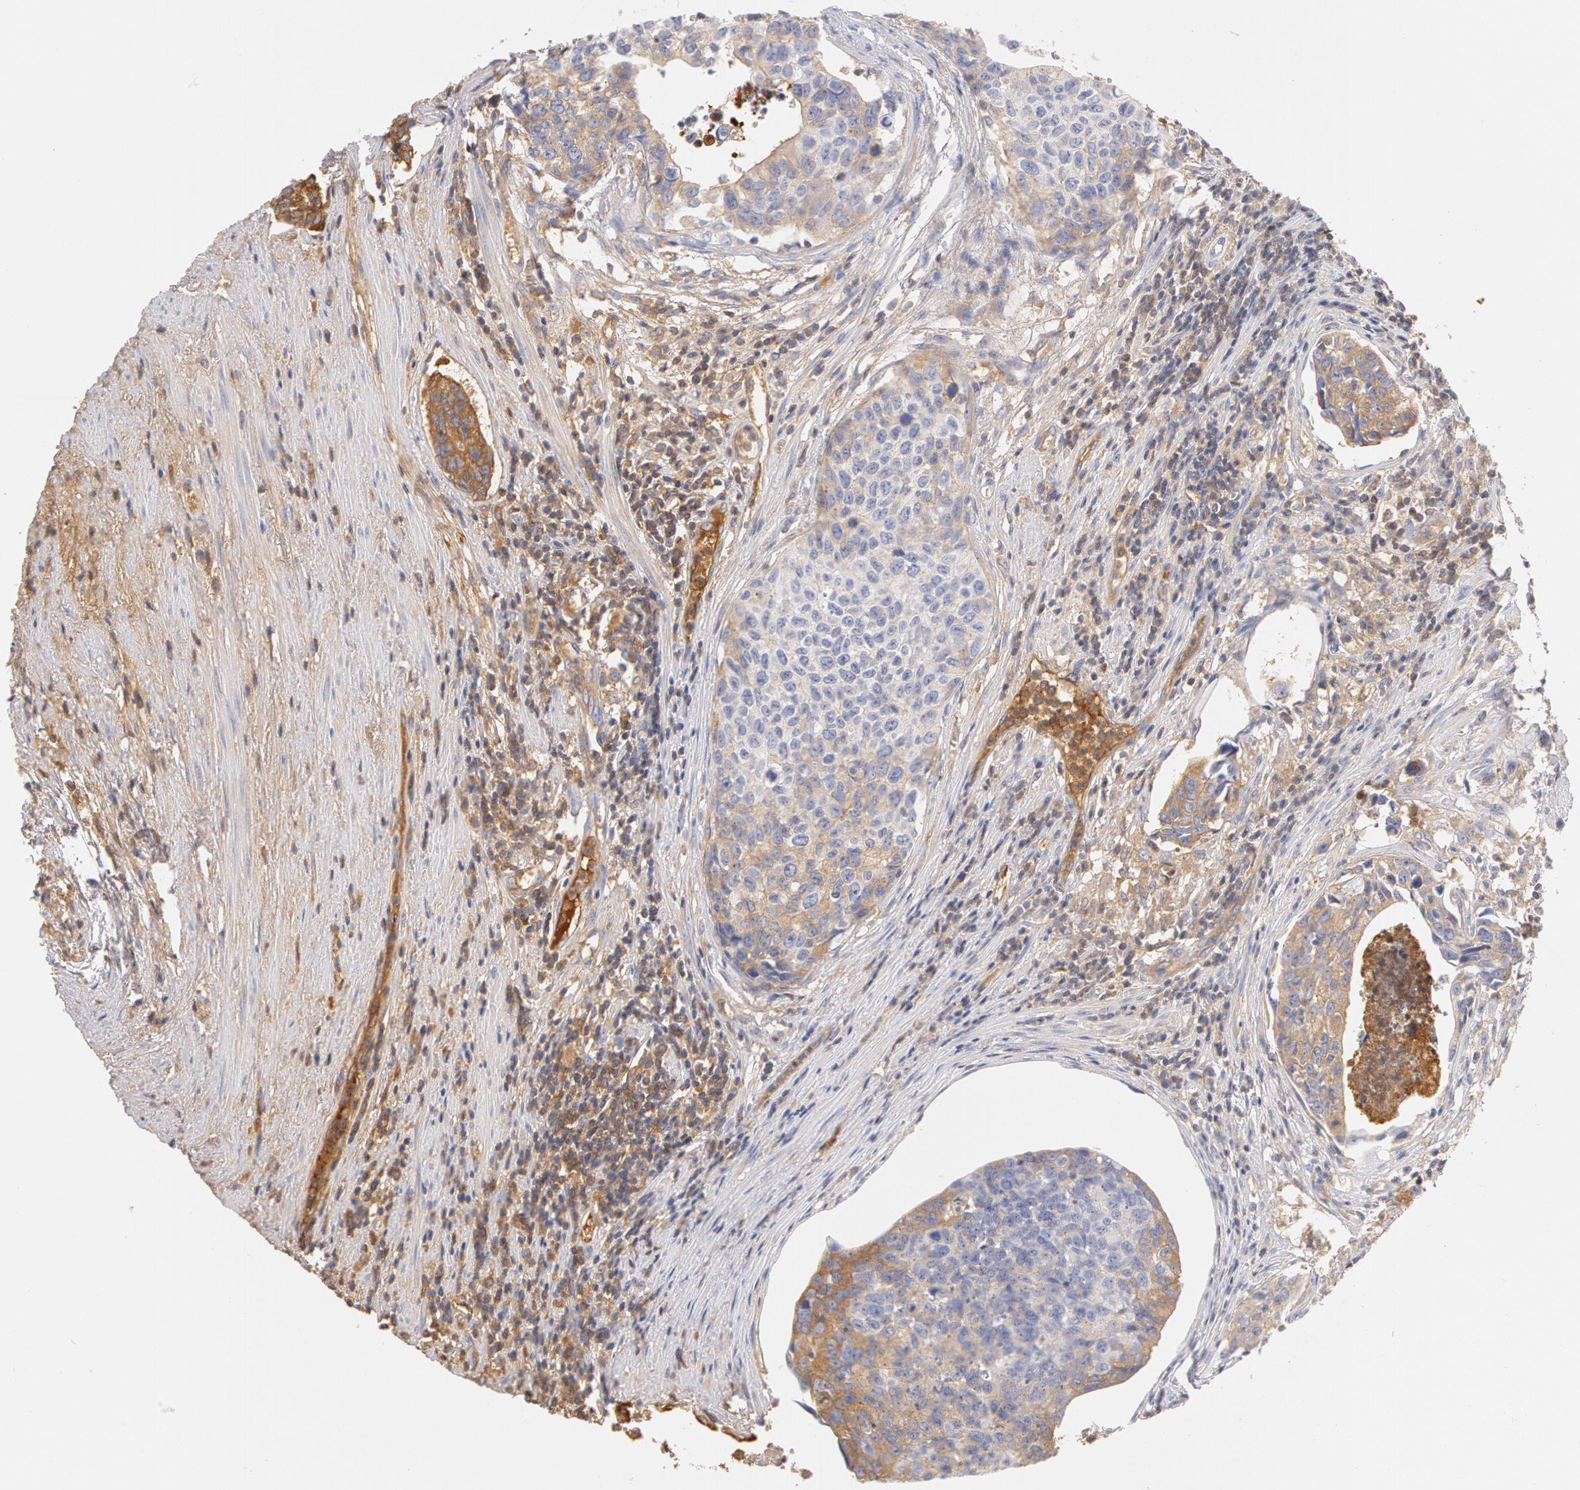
{"staining": {"intensity": "weak", "quantity": "25%-75%", "location": "cytoplasmic/membranous"}, "tissue": "urothelial cancer", "cell_type": "Tumor cells", "image_type": "cancer", "snomed": [{"axis": "morphology", "description": "Urothelial carcinoma, High grade"}, {"axis": "topography", "description": "Urinary bladder"}], "caption": "Urothelial carcinoma (high-grade) stained for a protein (brown) exhibits weak cytoplasmic/membranous positive expression in about 25%-75% of tumor cells.", "gene": "GC", "patient": {"sex": "male", "age": 81}}